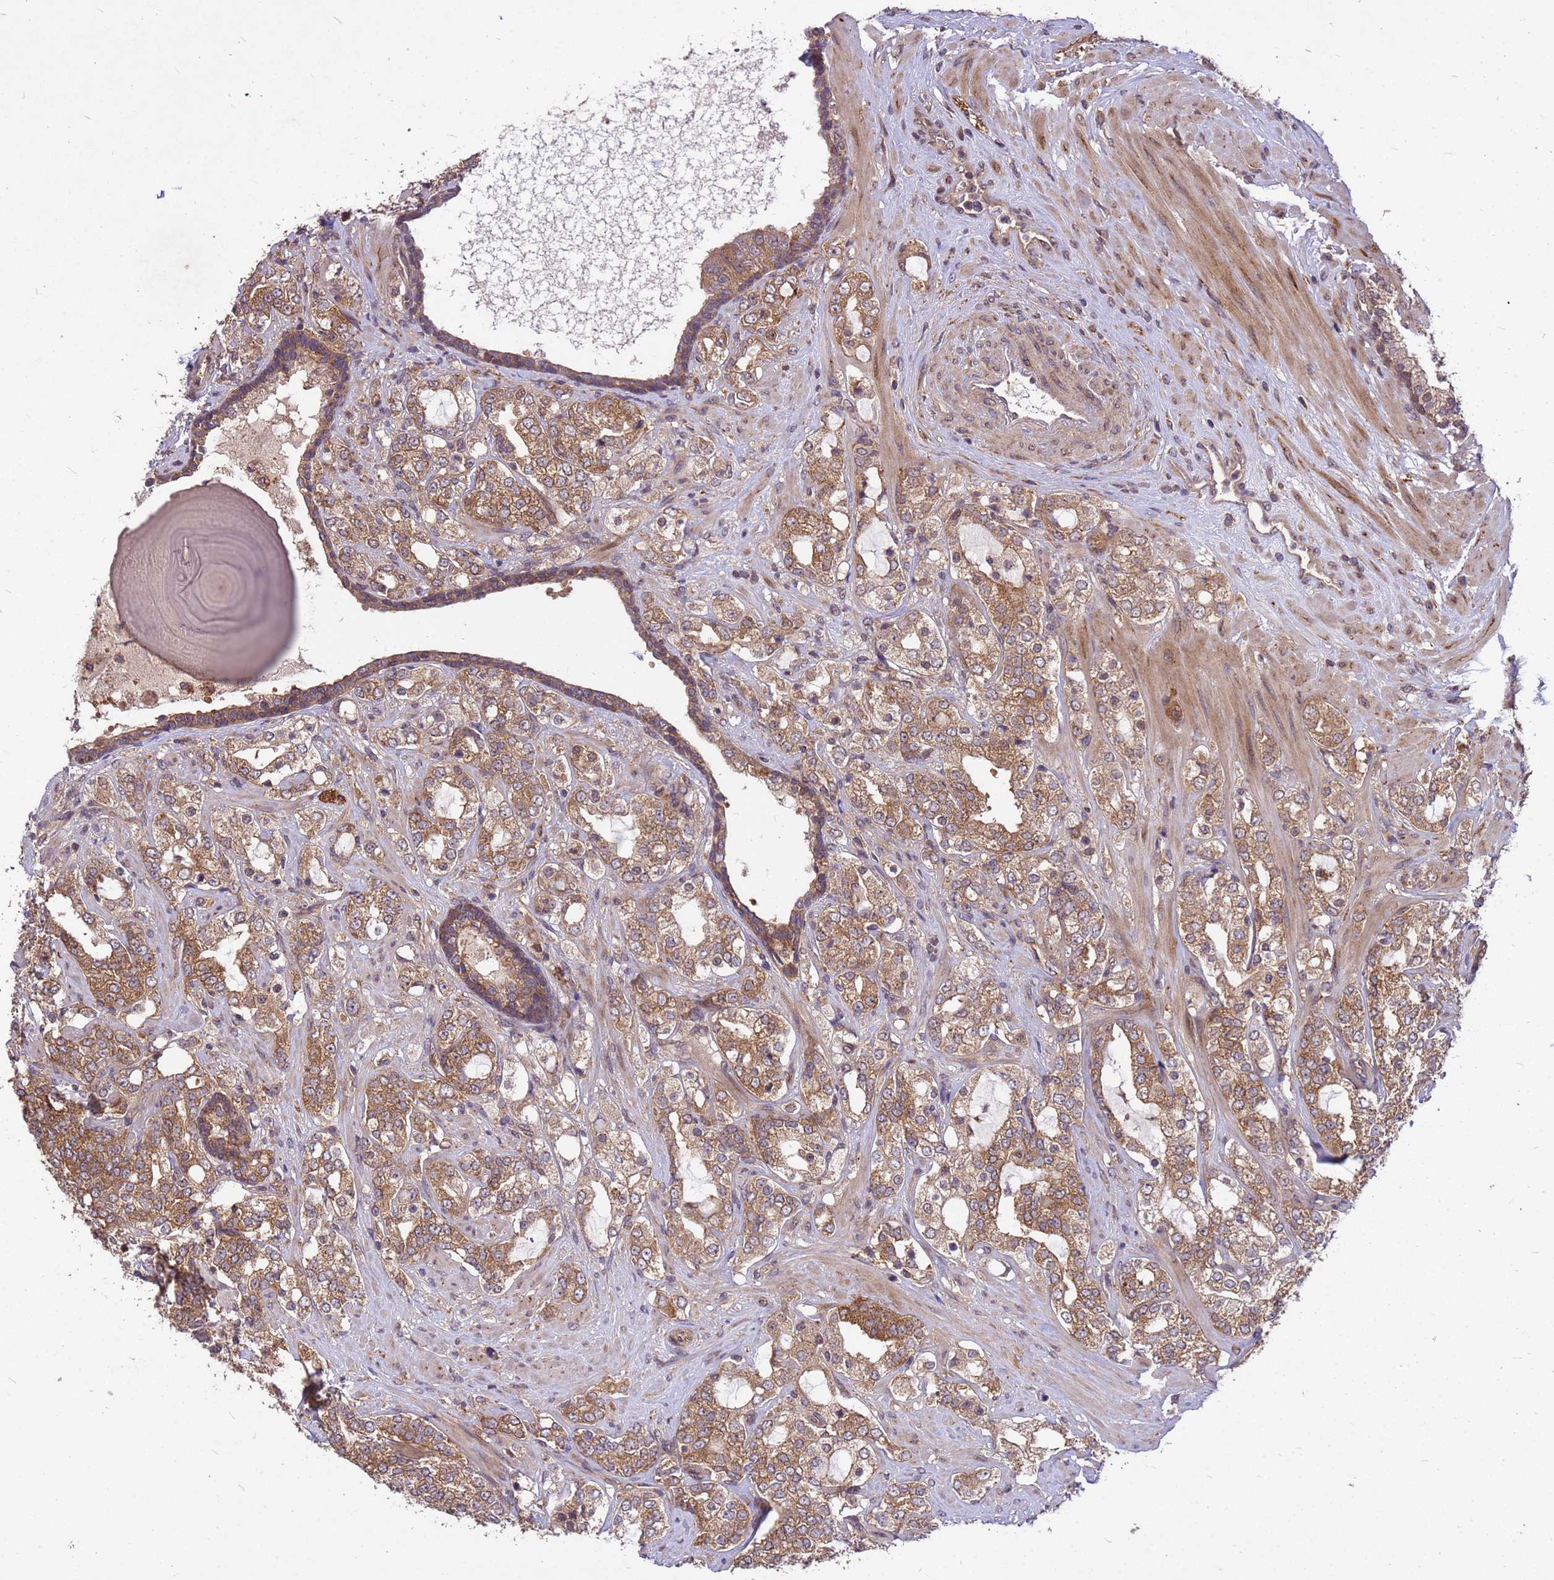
{"staining": {"intensity": "moderate", "quantity": ">75%", "location": "cytoplasmic/membranous"}, "tissue": "prostate cancer", "cell_type": "Tumor cells", "image_type": "cancer", "snomed": [{"axis": "morphology", "description": "Adenocarcinoma, High grade"}, {"axis": "topography", "description": "Prostate"}], "caption": "Moderate cytoplasmic/membranous staining for a protein is identified in approximately >75% of tumor cells of prostate high-grade adenocarcinoma using IHC.", "gene": "PPP2CB", "patient": {"sex": "male", "age": 64}}